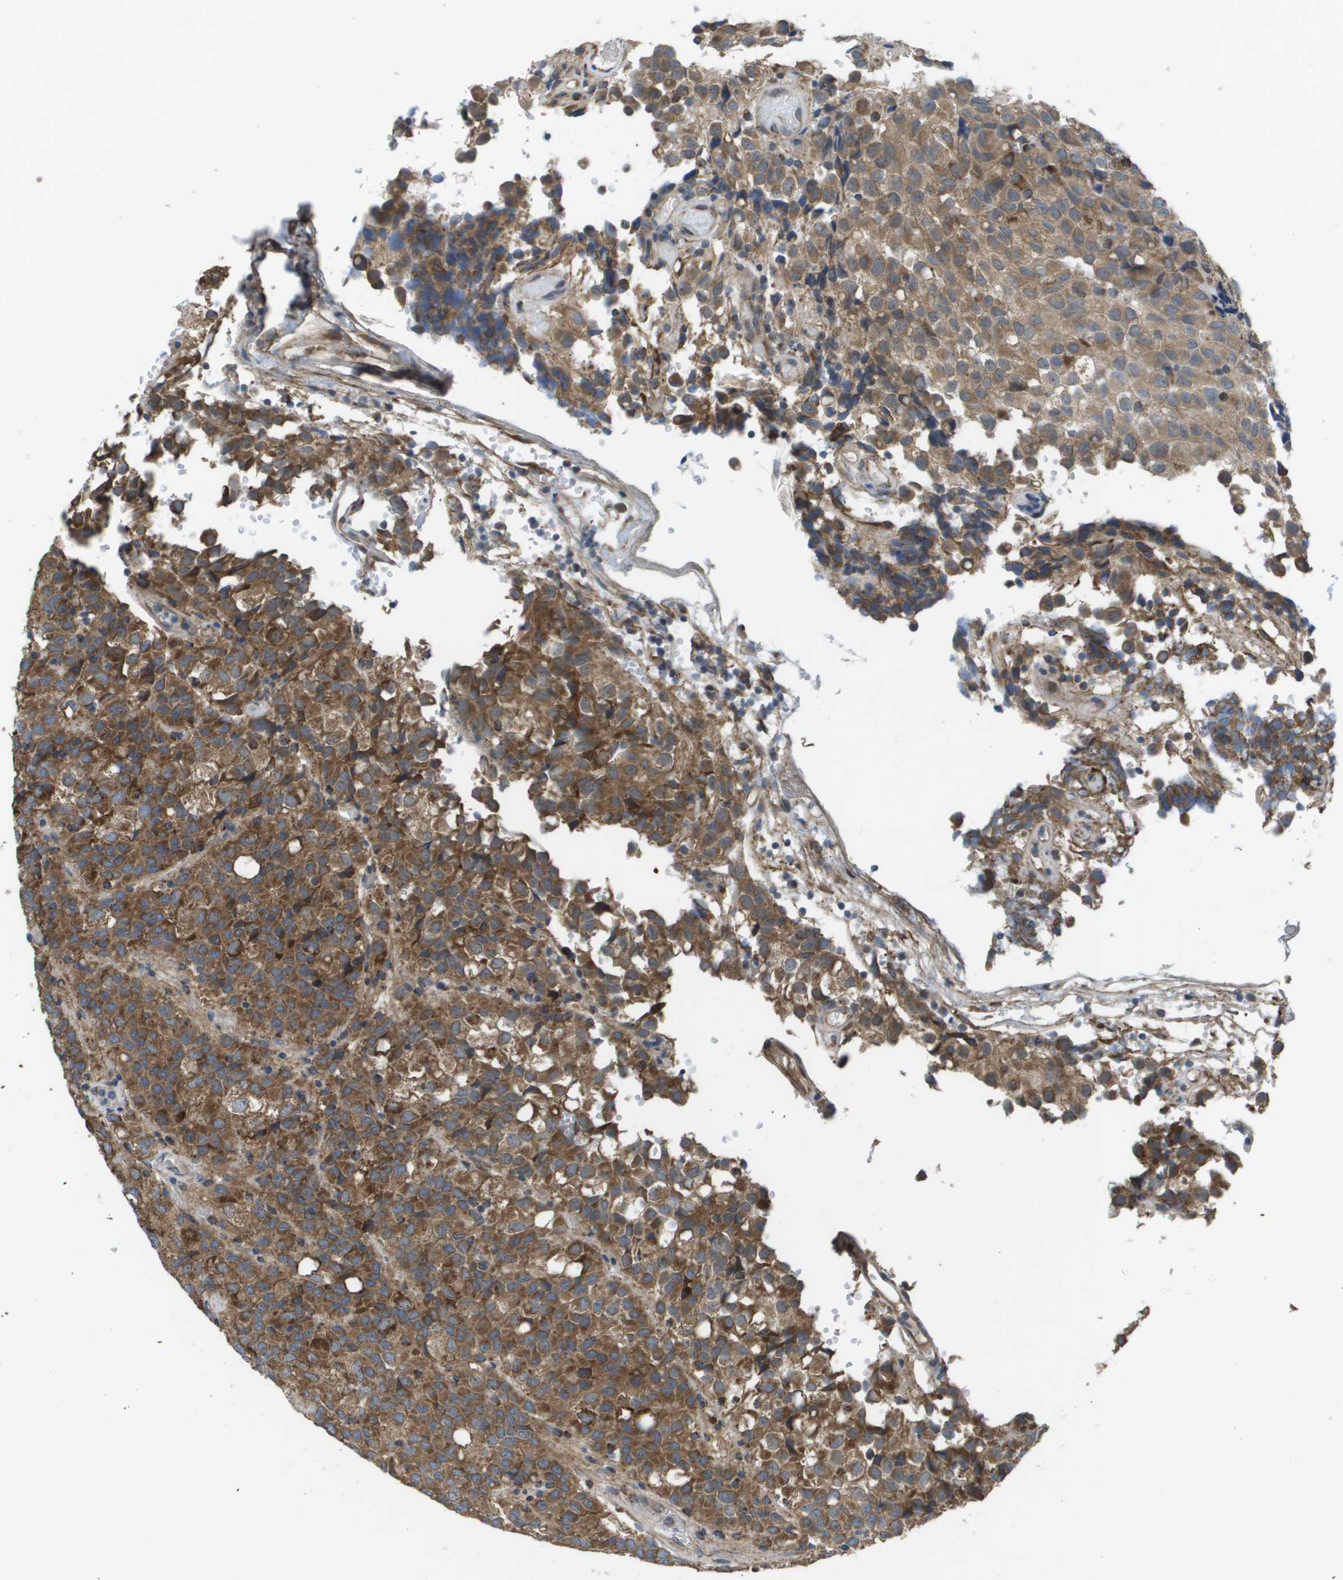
{"staining": {"intensity": "moderate", "quantity": ">75%", "location": "cytoplasmic/membranous"}, "tissue": "glioma", "cell_type": "Tumor cells", "image_type": "cancer", "snomed": [{"axis": "morphology", "description": "Glioma, malignant, High grade"}, {"axis": "topography", "description": "Brain"}], "caption": "This photomicrograph displays immunohistochemistry staining of human malignant high-grade glioma, with medium moderate cytoplasmic/membranous positivity in approximately >75% of tumor cells.", "gene": "CLCN2", "patient": {"sex": "male", "age": 32}}